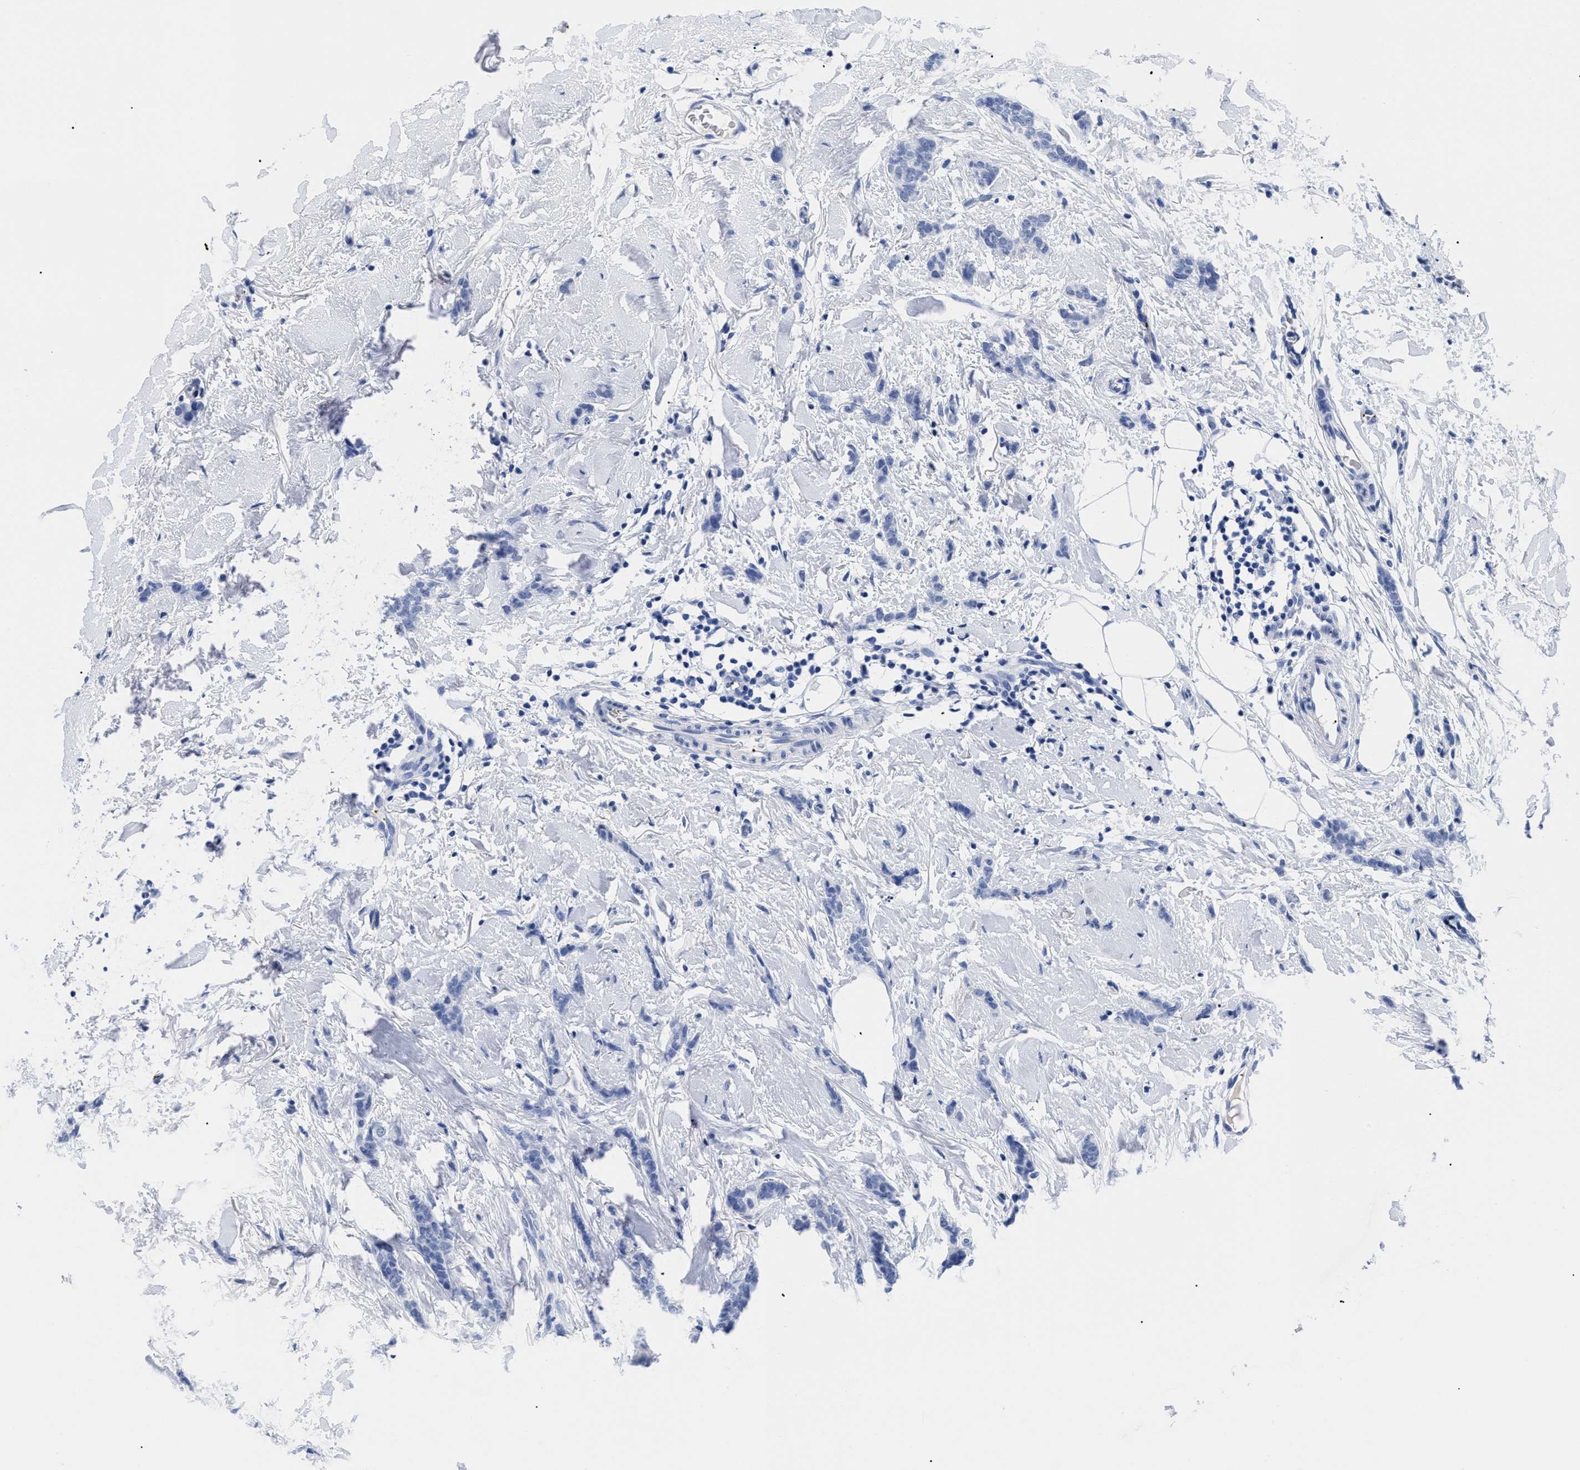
{"staining": {"intensity": "negative", "quantity": "none", "location": "none"}, "tissue": "breast cancer", "cell_type": "Tumor cells", "image_type": "cancer", "snomed": [{"axis": "morphology", "description": "Lobular carcinoma"}, {"axis": "topography", "description": "Skin"}, {"axis": "topography", "description": "Breast"}], "caption": "High magnification brightfield microscopy of breast cancer (lobular carcinoma) stained with DAB (3,3'-diaminobenzidine) (brown) and counterstained with hematoxylin (blue): tumor cells show no significant staining.", "gene": "TREML1", "patient": {"sex": "female", "age": 46}}